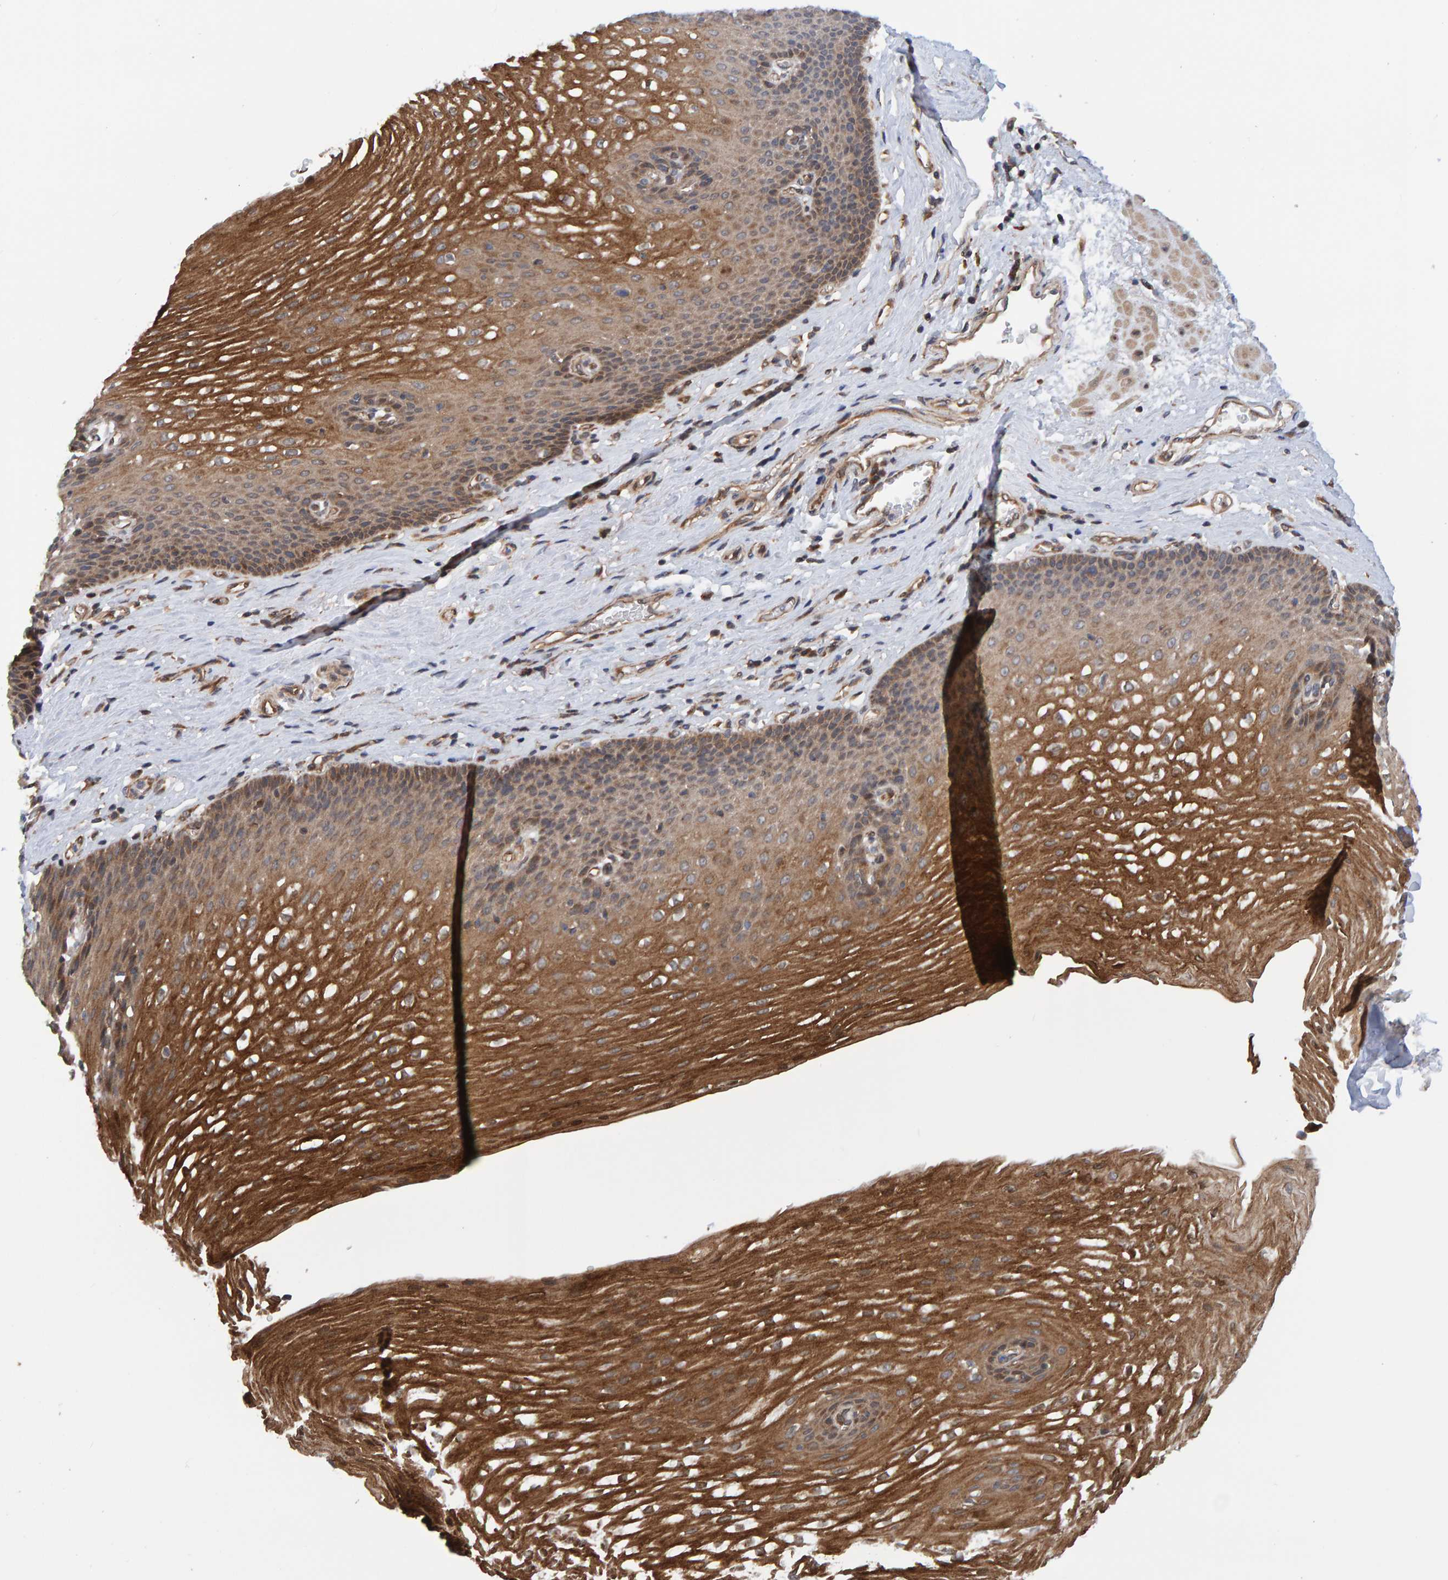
{"staining": {"intensity": "strong", "quantity": ">75%", "location": "cytoplasmic/membranous"}, "tissue": "esophagus", "cell_type": "Squamous epithelial cells", "image_type": "normal", "snomed": [{"axis": "morphology", "description": "Normal tissue, NOS"}, {"axis": "topography", "description": "Esophagus"}], "caption": "Unremarkable esophagus exhibits strong cytoplasmic/membranous staining in approximately >75% of squamous epithelial cells, visualized by immunohistochemistry.", "gene": "SCRN2", "patient": {"sex": "male", "age": 48}}